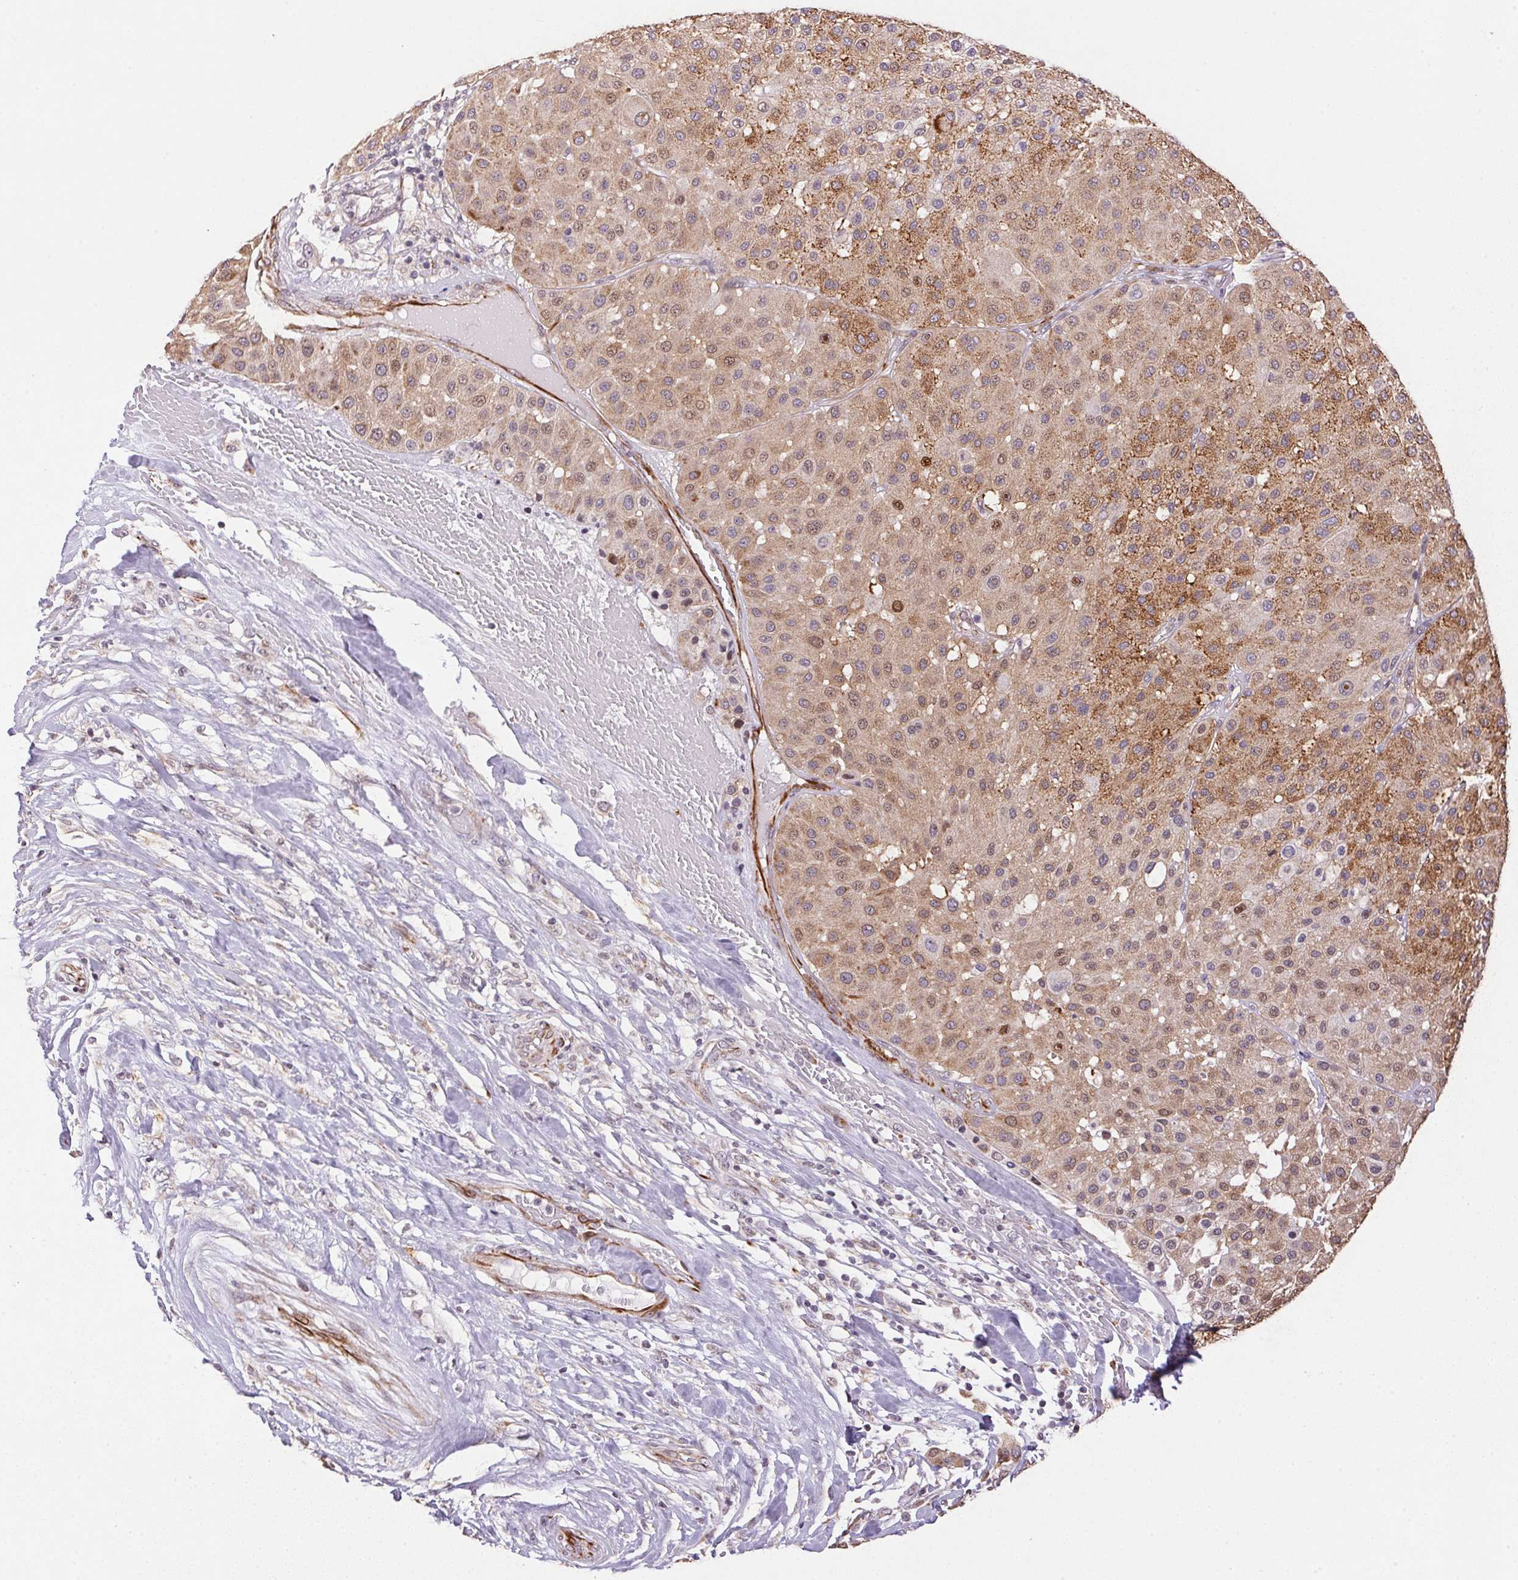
{"staining": {"intensity": "weak", "quantity": ">75%", "location": "cytoplasmic/membranous"}, "tissue": "melanoma", "cell_type": "Tumor cells", "image_type": "cancer", "snomed": [{"axis": "morphology", "description": "Malignant melanoma, Metastatic site"}, {"axis": "topography", "description": "Smooth muscle"}], "caption": "Protein analysis of melanoma tissue displays weak cytoplasmic/membranous staining in about >75% of tumor cells.", "gene": "GYG2", "patient": {"sex": "male", "age": 41}}